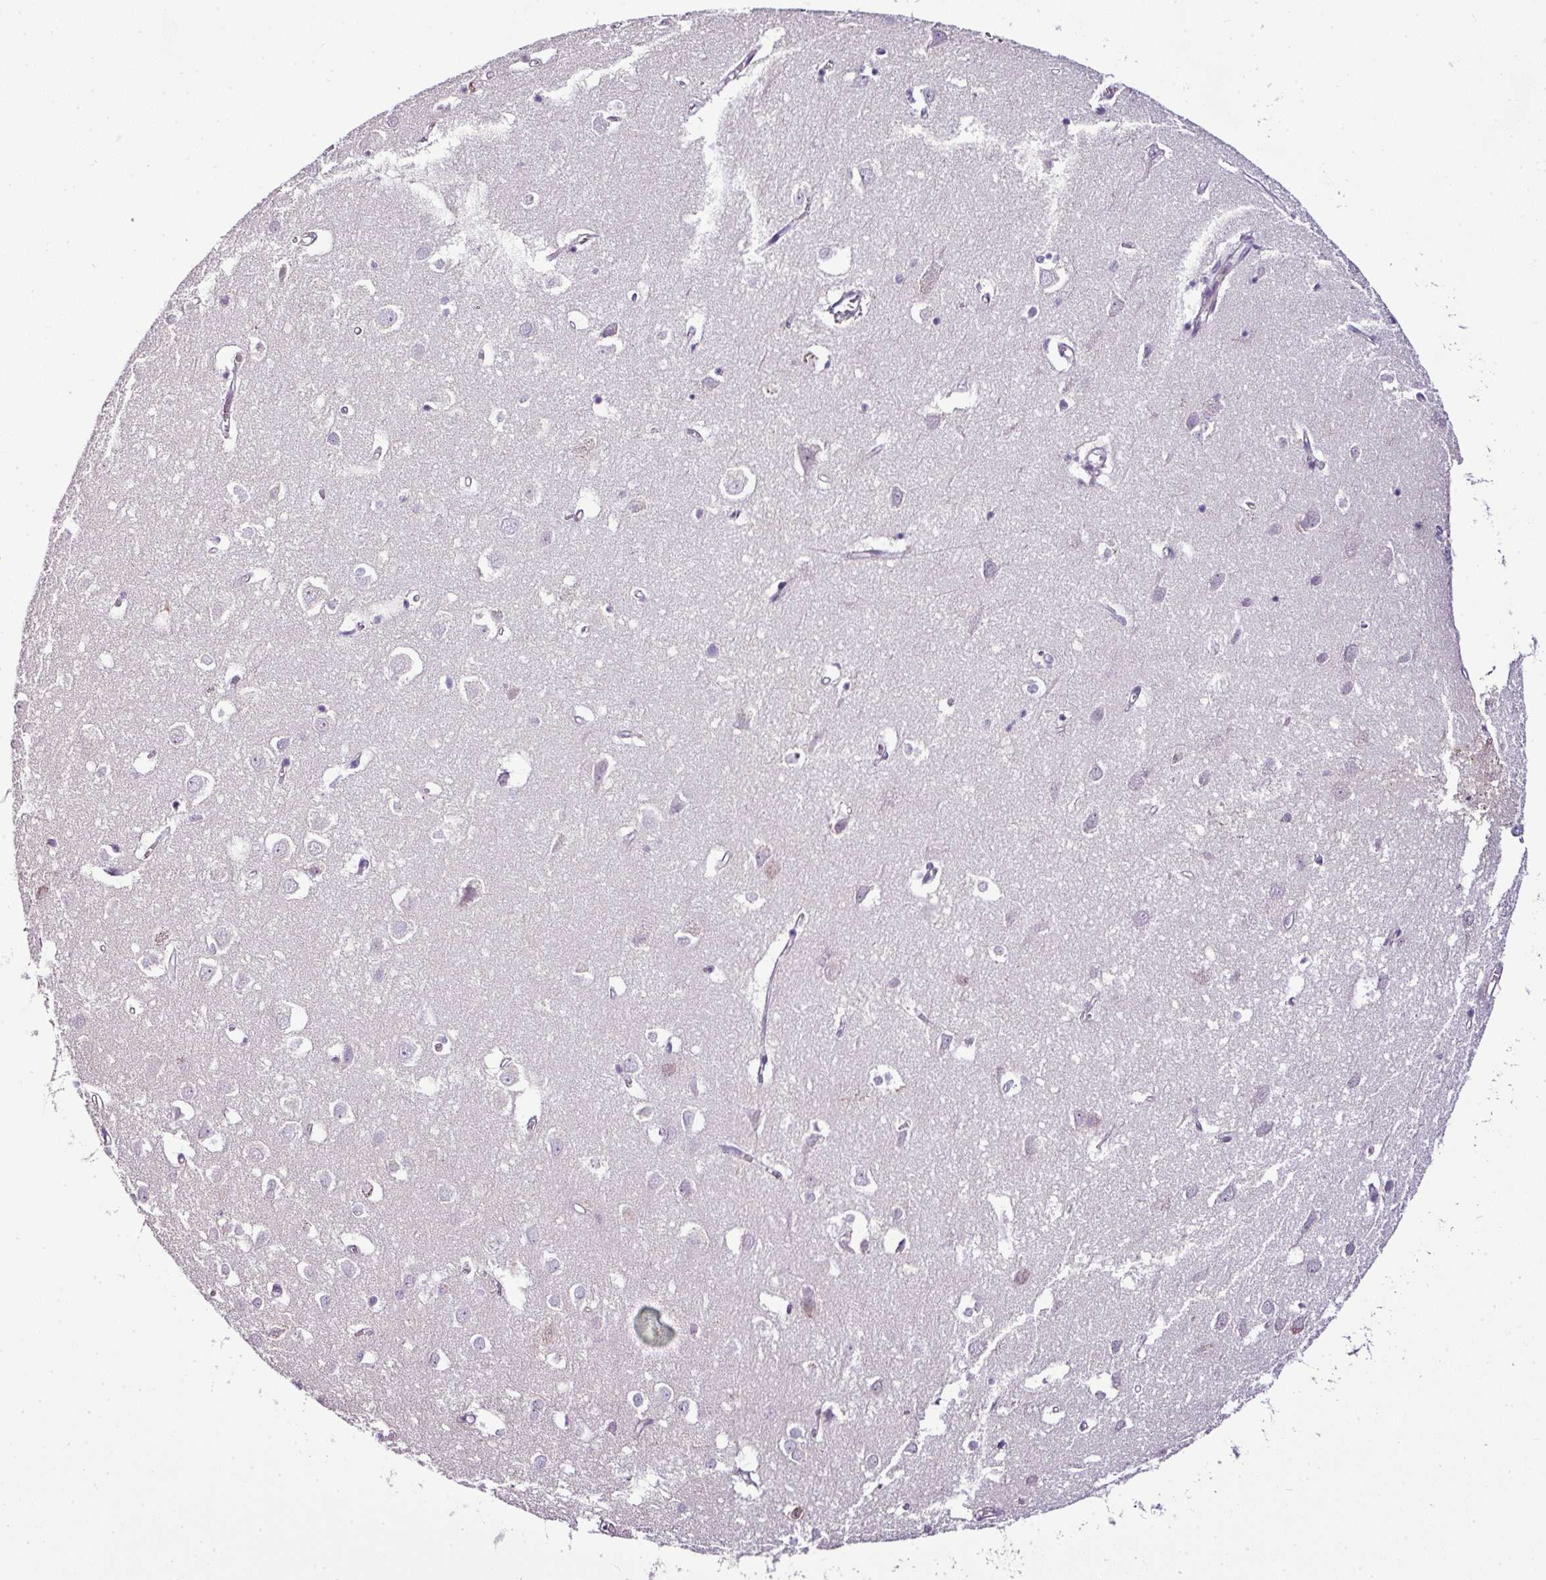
{"staining": {"intensity": "negative", "quantity": "none", "location": "none"}, "tissue": "cerebral cortex", "cell_type": "Endothelial cells", "image_type": "normal", "snomed": [{"axis": "morphology", "description": "Normal tissue, NOS"}, {"axis": "topography", "description": "Cerebral cortex"}], "caption": "Immunohistochemistry (IHC) of benign human cerebral cortex shows no positivity in endothelial cells.", "gene": "TEX30", "patient": {"sex": "male", "age": 70}}